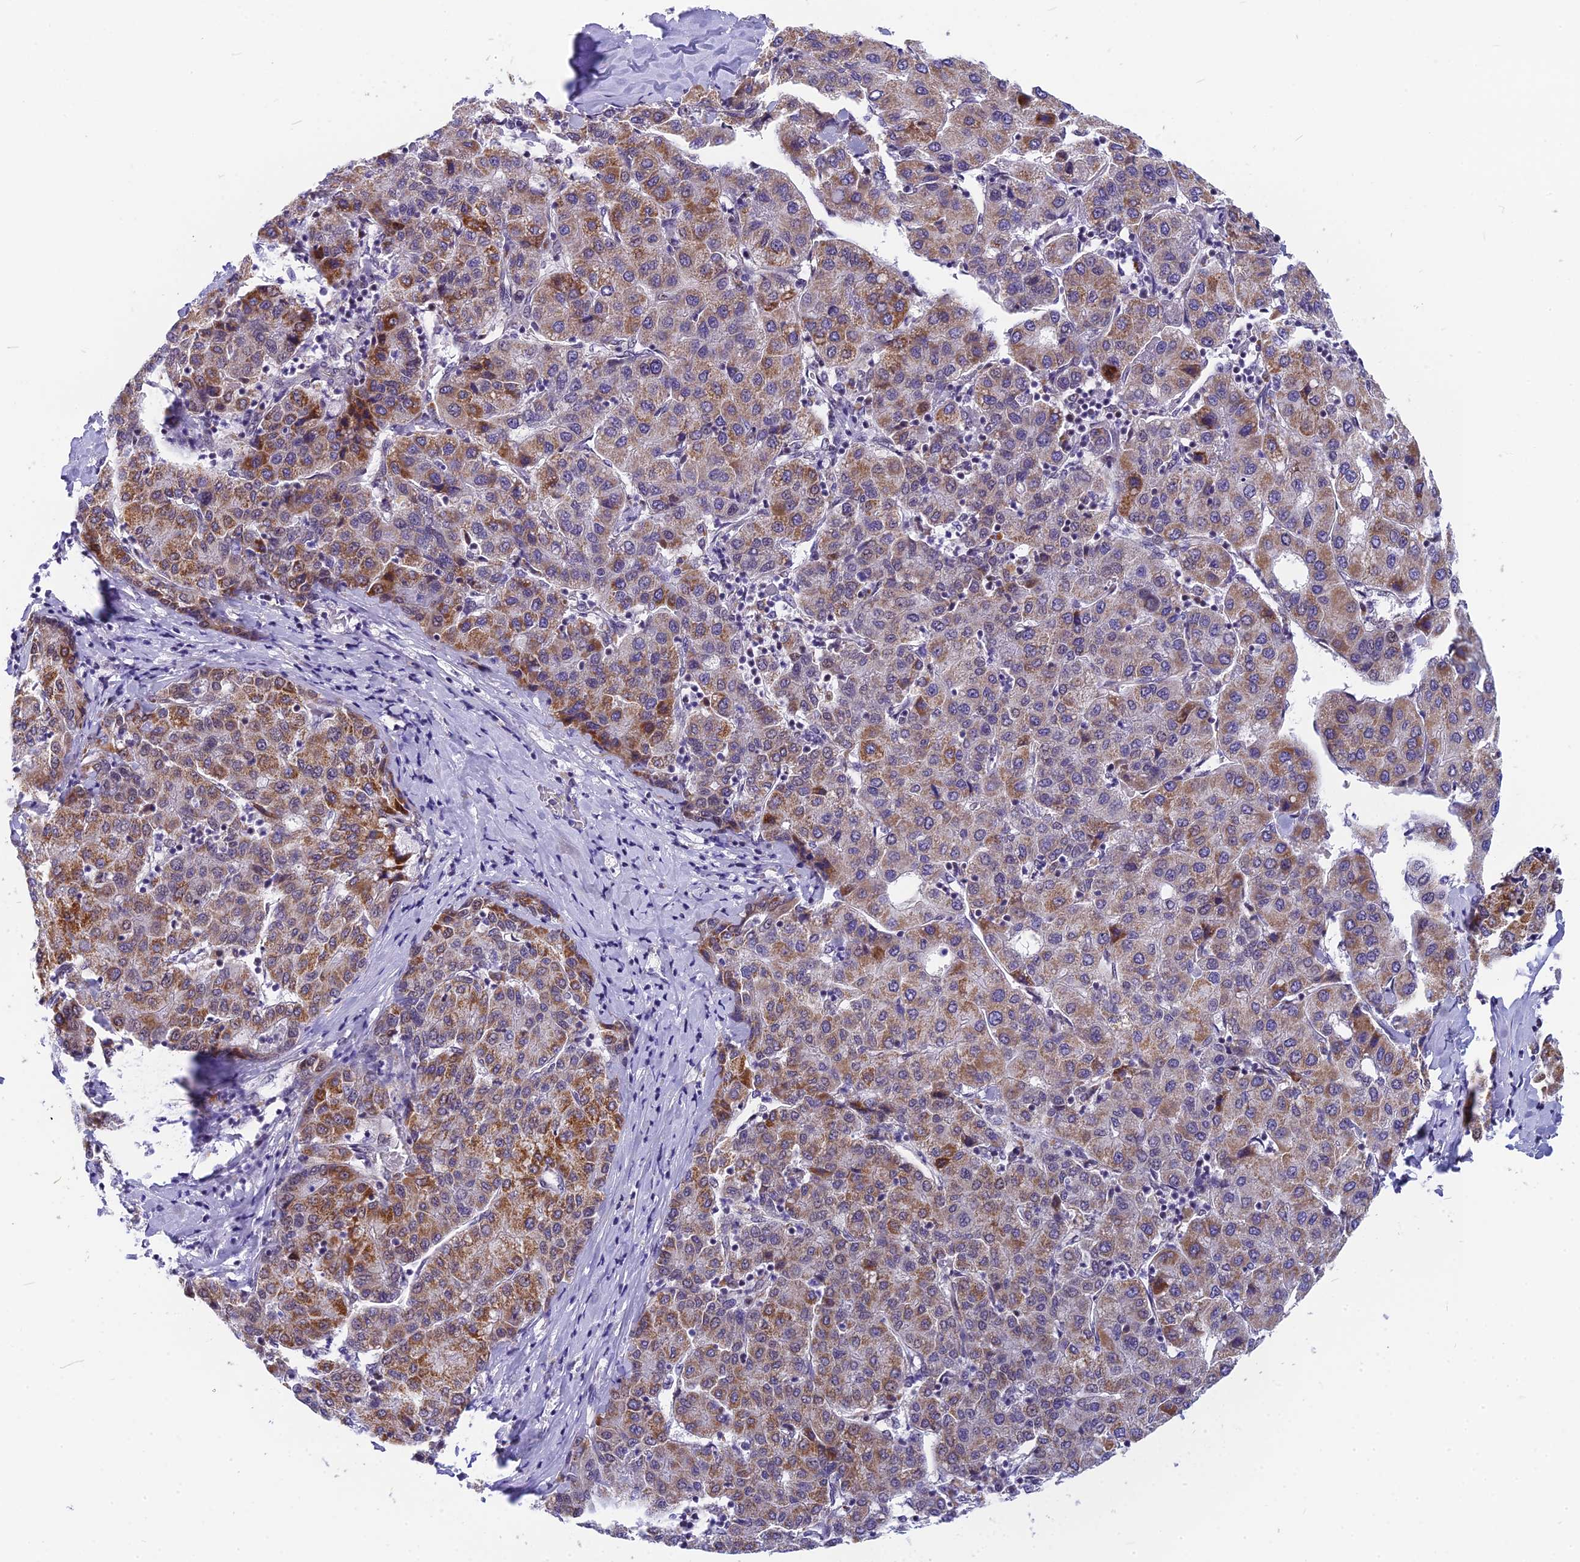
{"staining": {"intensity": "moderate", "quantity": "<25%", "location": "cytoplasmic/membranous"}, "tissue": "liver cancer", "cell_type": "Tumor cells", "image_type": "cancer", "snomed": [{"axis": "morphology", "description": "Carcinoma, Hepatocellular, NOS"}, {"axis": "topography", "description": "Liver"}], "caption": "Immunohistochemical staining of liver cancer (hepatocellular carcinoma) exhibits low levels of moderate cytoplasmic/membranous protein positivity in approximately <25% of tumor cells.", "gene": "CMC1", "patient": {"sex": "male", "age": 65}}